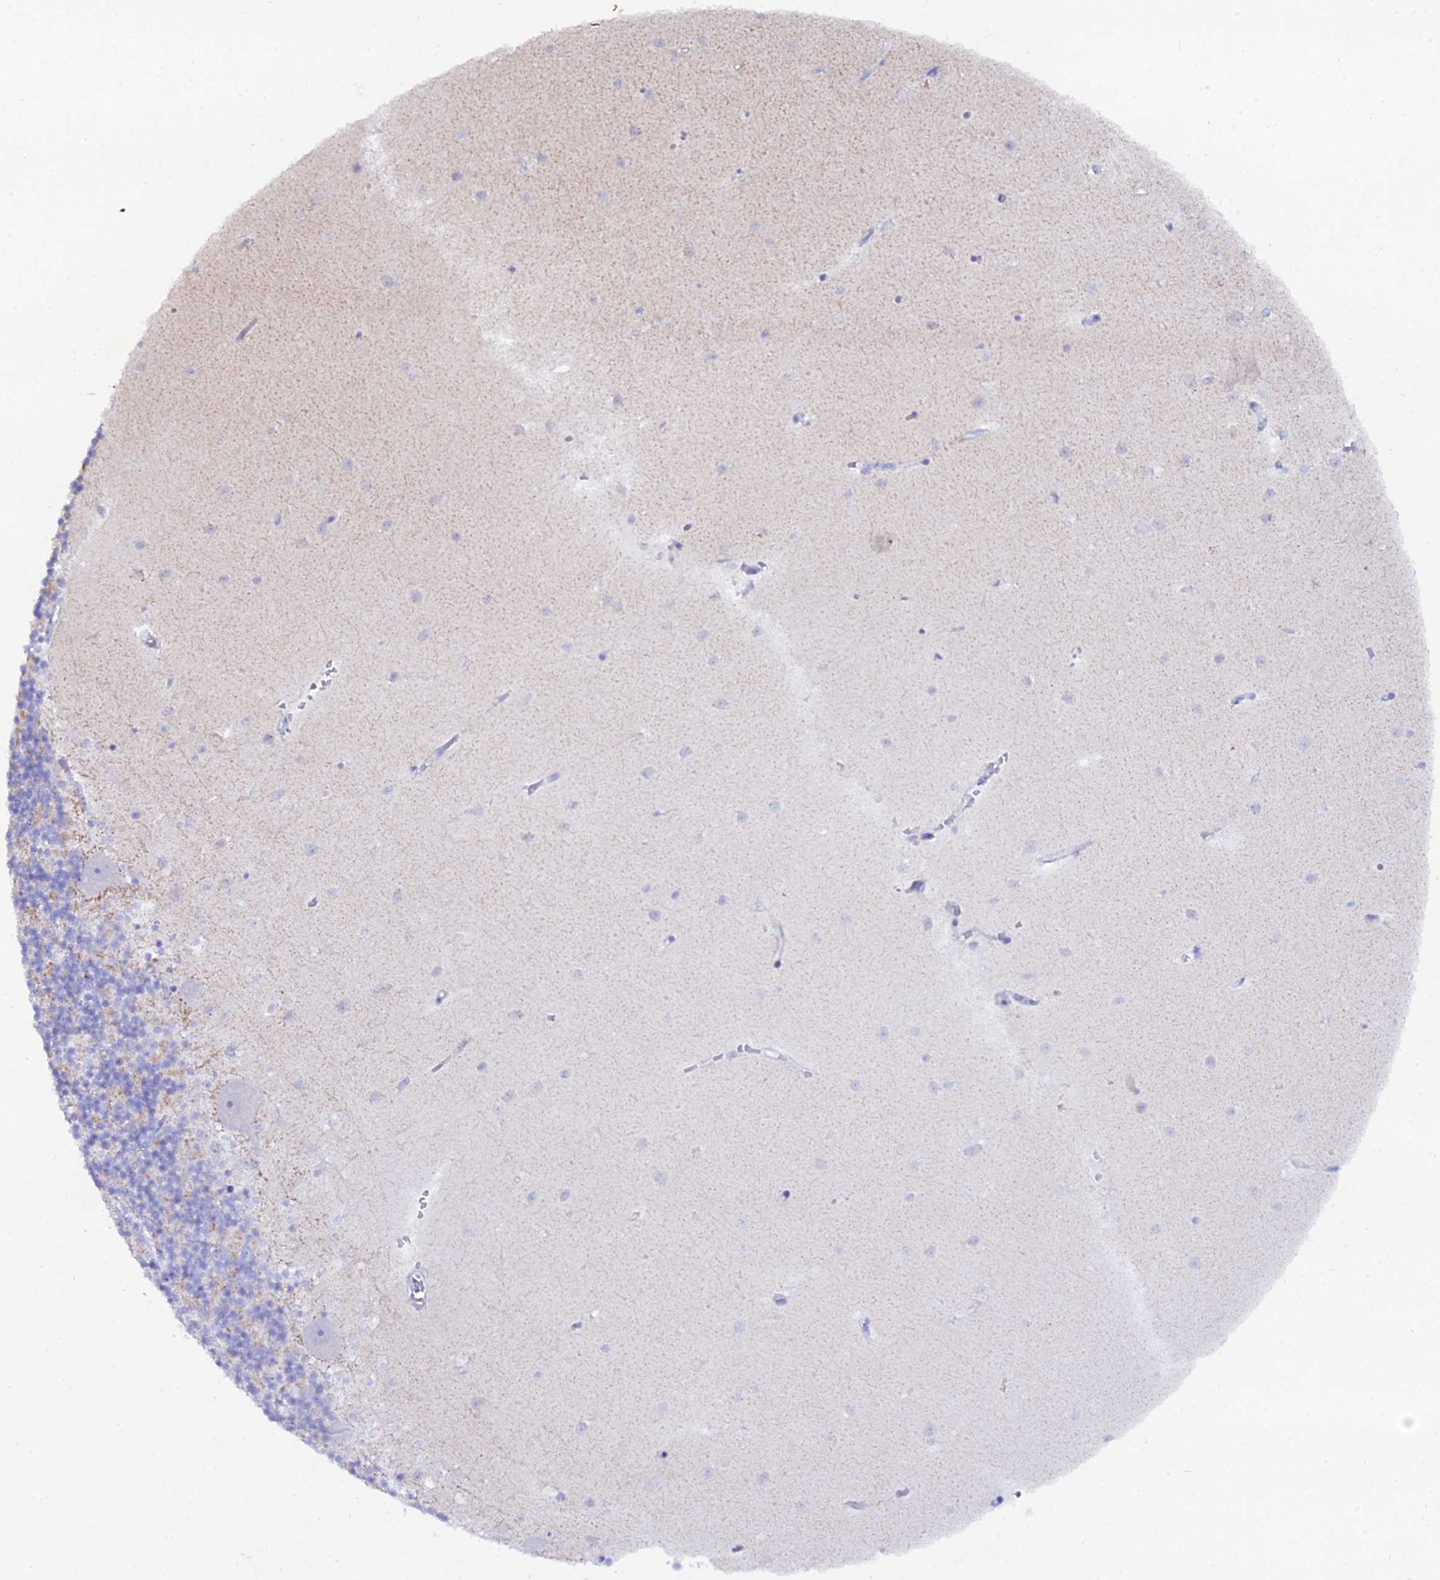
{"staining": {"intensity": "moderate", "quantity": "25%-75%", "location": "cytoplasmic/membranous"}, "tissue": "cerebellum", "cell_type": "Cells in granular layer", "image_type": "normal", "snomed": [{"axis": "morphology", "description": "Normal tissue, NOS"}, {"axis": "topography", "description": "Cerebellum"}], "caption": "Immunohistochemical staining of benign human cerebellum shows 25%-75% levels of moderate cytoplasmic/membranous protein positivity in approximately 25%-75% of cells in granular layer. The protein is shown in brown color, while the nuclei are stained blue.", "gene": "DHX34", "patient": {"sex": "male", "age": 54}}